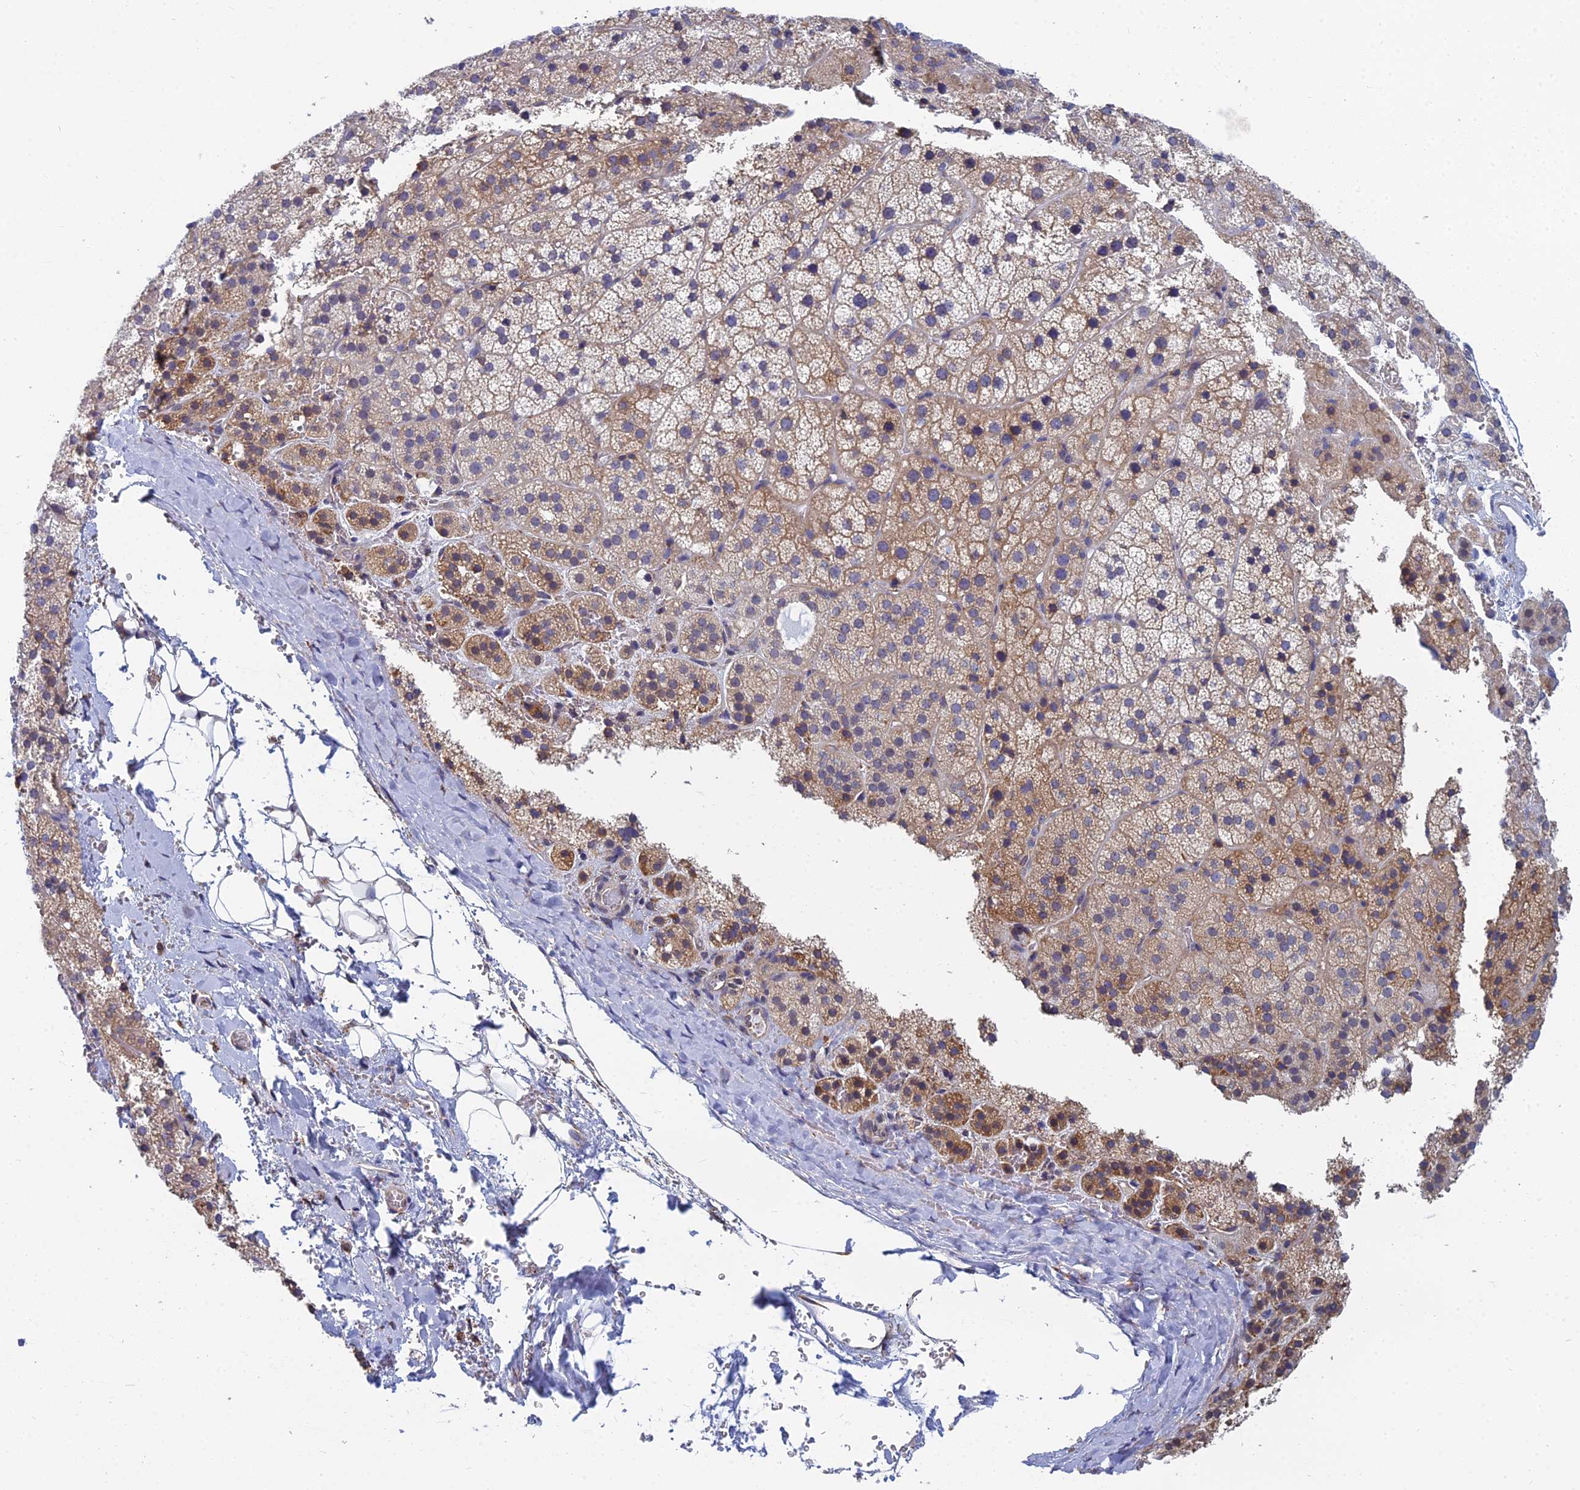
{"staining": {"intensity": "moderate", "quantity": "<25%", "location": "cytoplasmic/membranous"}, "tissue": "adrenal gland", "cell_type": "Glandular cells", "image_type": "normal", "snomed": [{"axis": "morphology", "description": "Normal tissue, NOS"}, {"axis": "topography", "description": "Adrenal gland"}], "caption": "Brown immunohistochemical staining in unremarkable adrenal gland shows moderate cytoplasmic/membranous positivity in about <25% of glandular cells. Nuclei are stained in blue.", "gene": "KIAA1143", "patient": {"sex": "female", "age": 44}}